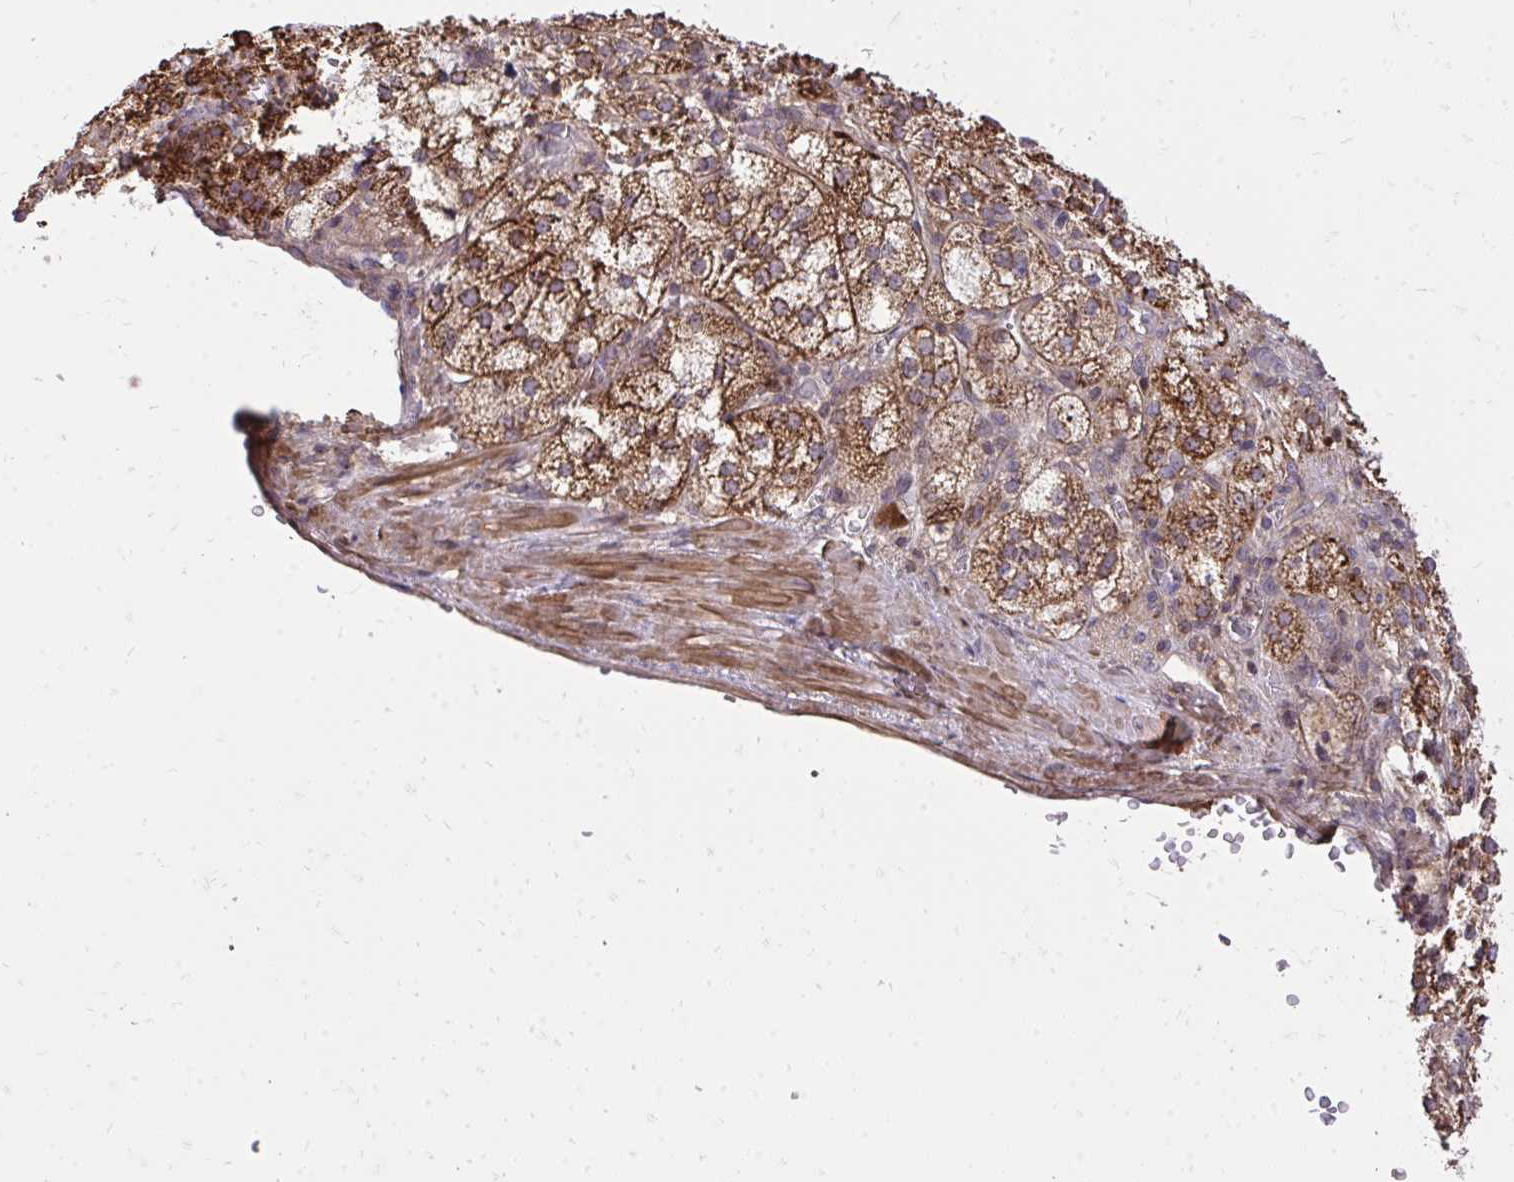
{"staining": {"intensity": "strong", "quantity": ">75%", "location": "cytoplasmic/membranous"}, "tissue": "adrenal gland", "cell_type": "Glandular cells", "image_type": "normal", "snomed": [{"axis": "morphology", "description": "Normal tissue, NOS"}, {"axis": "topography", "description": "Adrenal gland"}], "caption": "A high amount of strong cytoplasmic/membranous expression is seen in approximately >75% of glandular cells in benign adrenal gland.", "gene": "SLC7A5", "patient": {"sex": "female", "age": 60}}